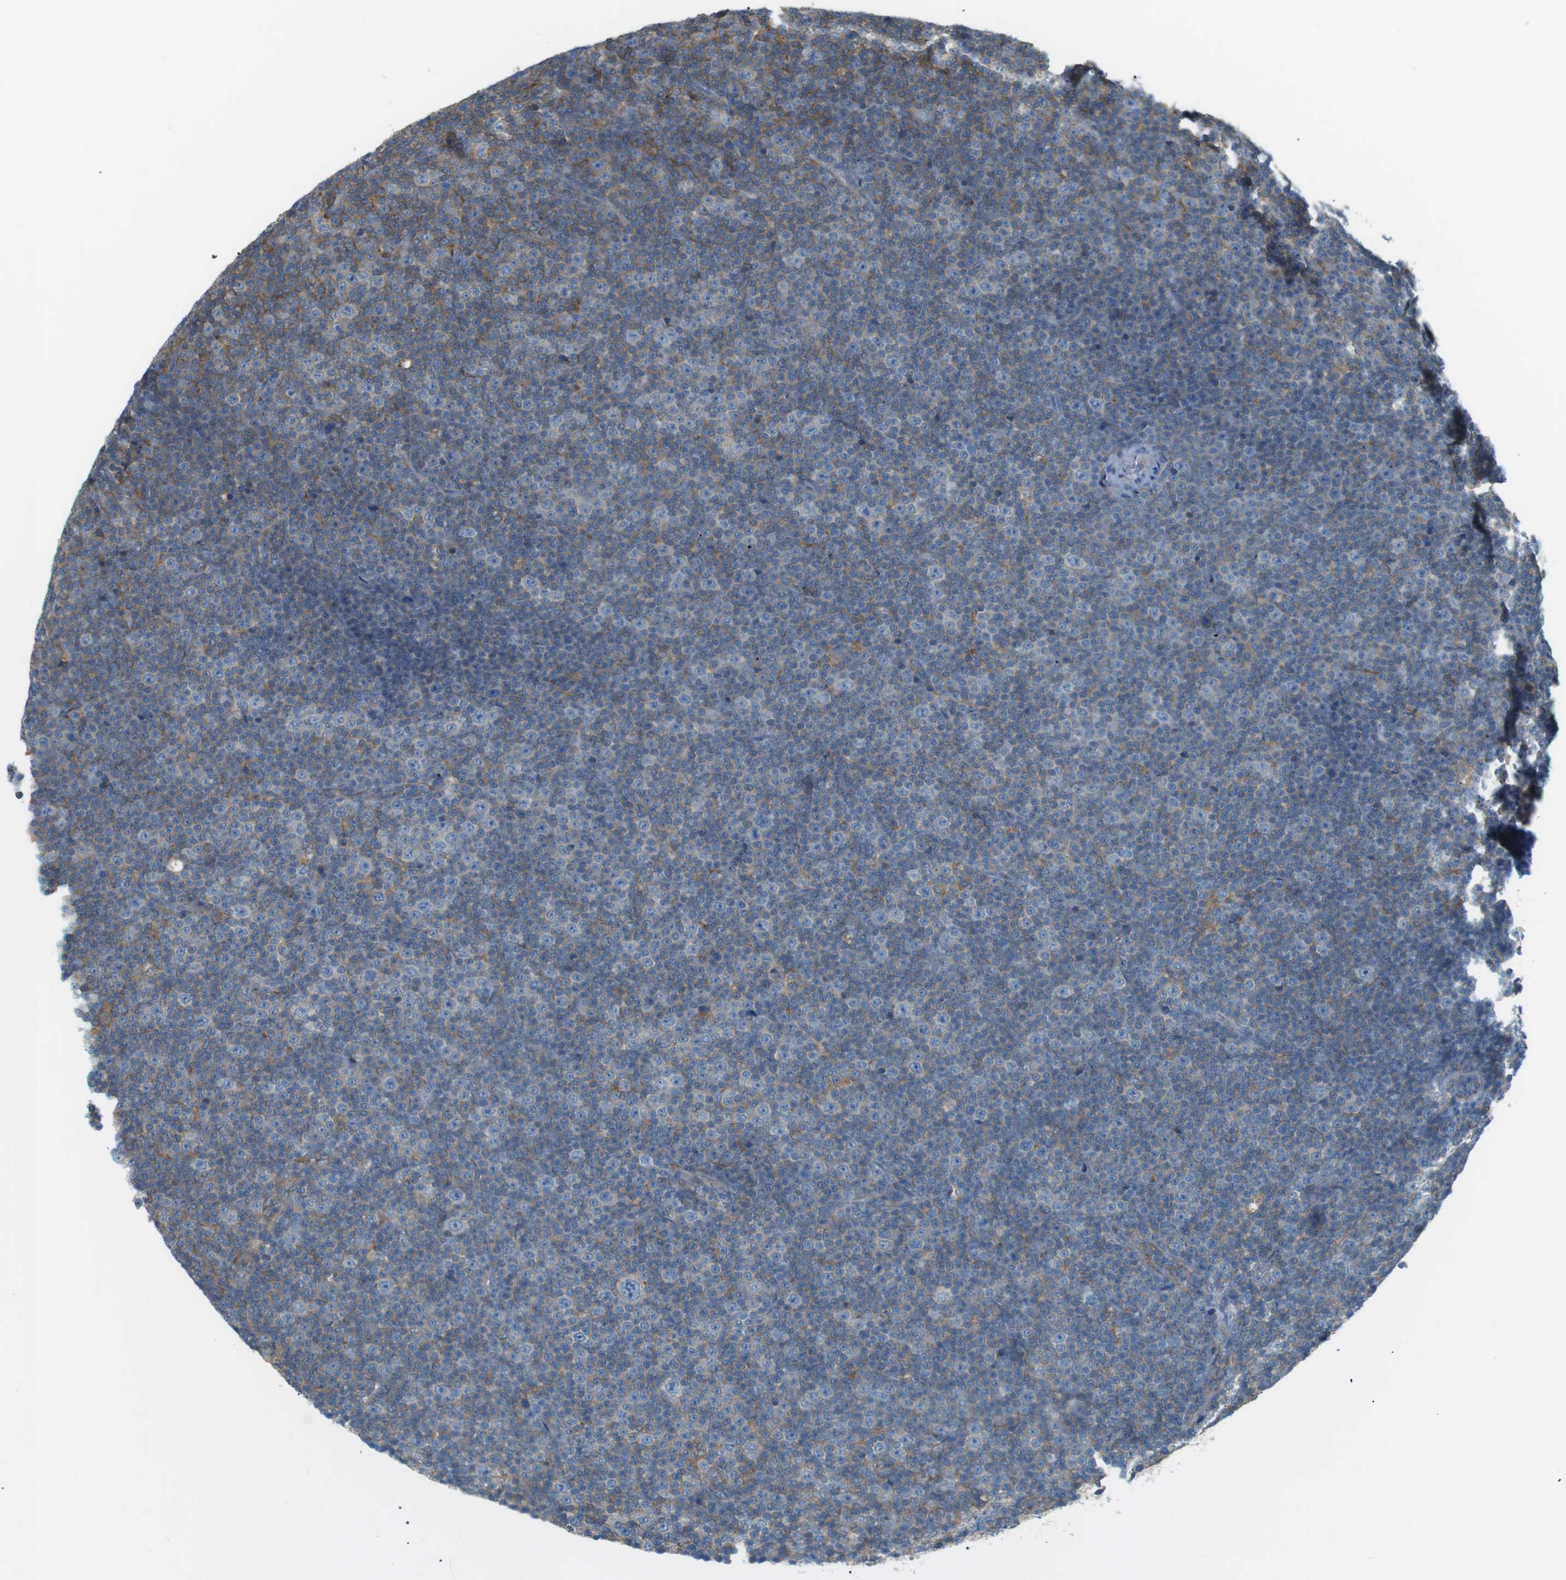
{"staining": {"intensity": "moderate", "quantity": "<25%", "location": "cytoplasmic/membranous"}, "tissue": "lymphoma", "cell_type": "Tumor cells", "image_type": "cancer", "snomed": [{"axis": "morphology", "description": "Malignant lymphoma, non-Hodgkin's type, Low grade"}, {"axis": "topography", "description": "Lymph node"}], "caption": "A micrograph of human lymphoma stained for a protein exhibits moderate cytoplasmic/membranous brown staining in tumor cells.", "gene": "PEPD", "patient": {"sex": "female", "age": 67}}